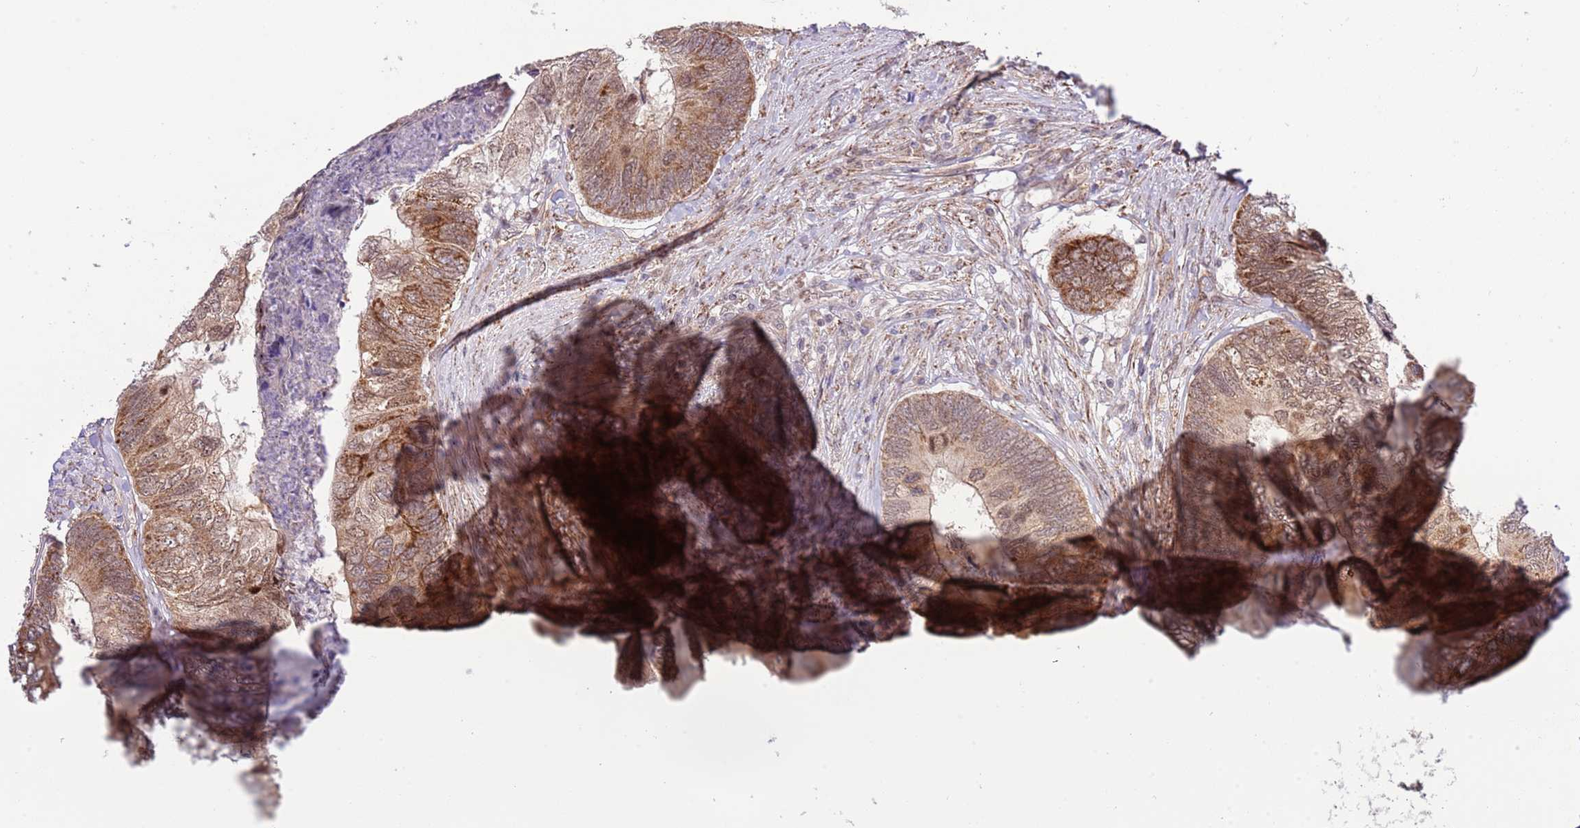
{"staining": {"intensity": "moderate", "quantity": ">75%", "location": "cytoplasmic/membranous,nuclear"}, "tissue": "colorectal cancer", "cell_type": "Tumor cells", "image_type": "cancer", "snomed": [{"axis": "morphology", "description": "Adenocarcinoma, NOS"}, {"axis": "topography", "description": "Colon"}], "caption": "The histopathology image shows a brown stain indicating the presence of a protein in the cytoplasmic/membranous and nuclear of tumor cells in colorectal adenocarcinoma.", "gene": "CHD1", "patient": {"sex": "female", "age": 67}}